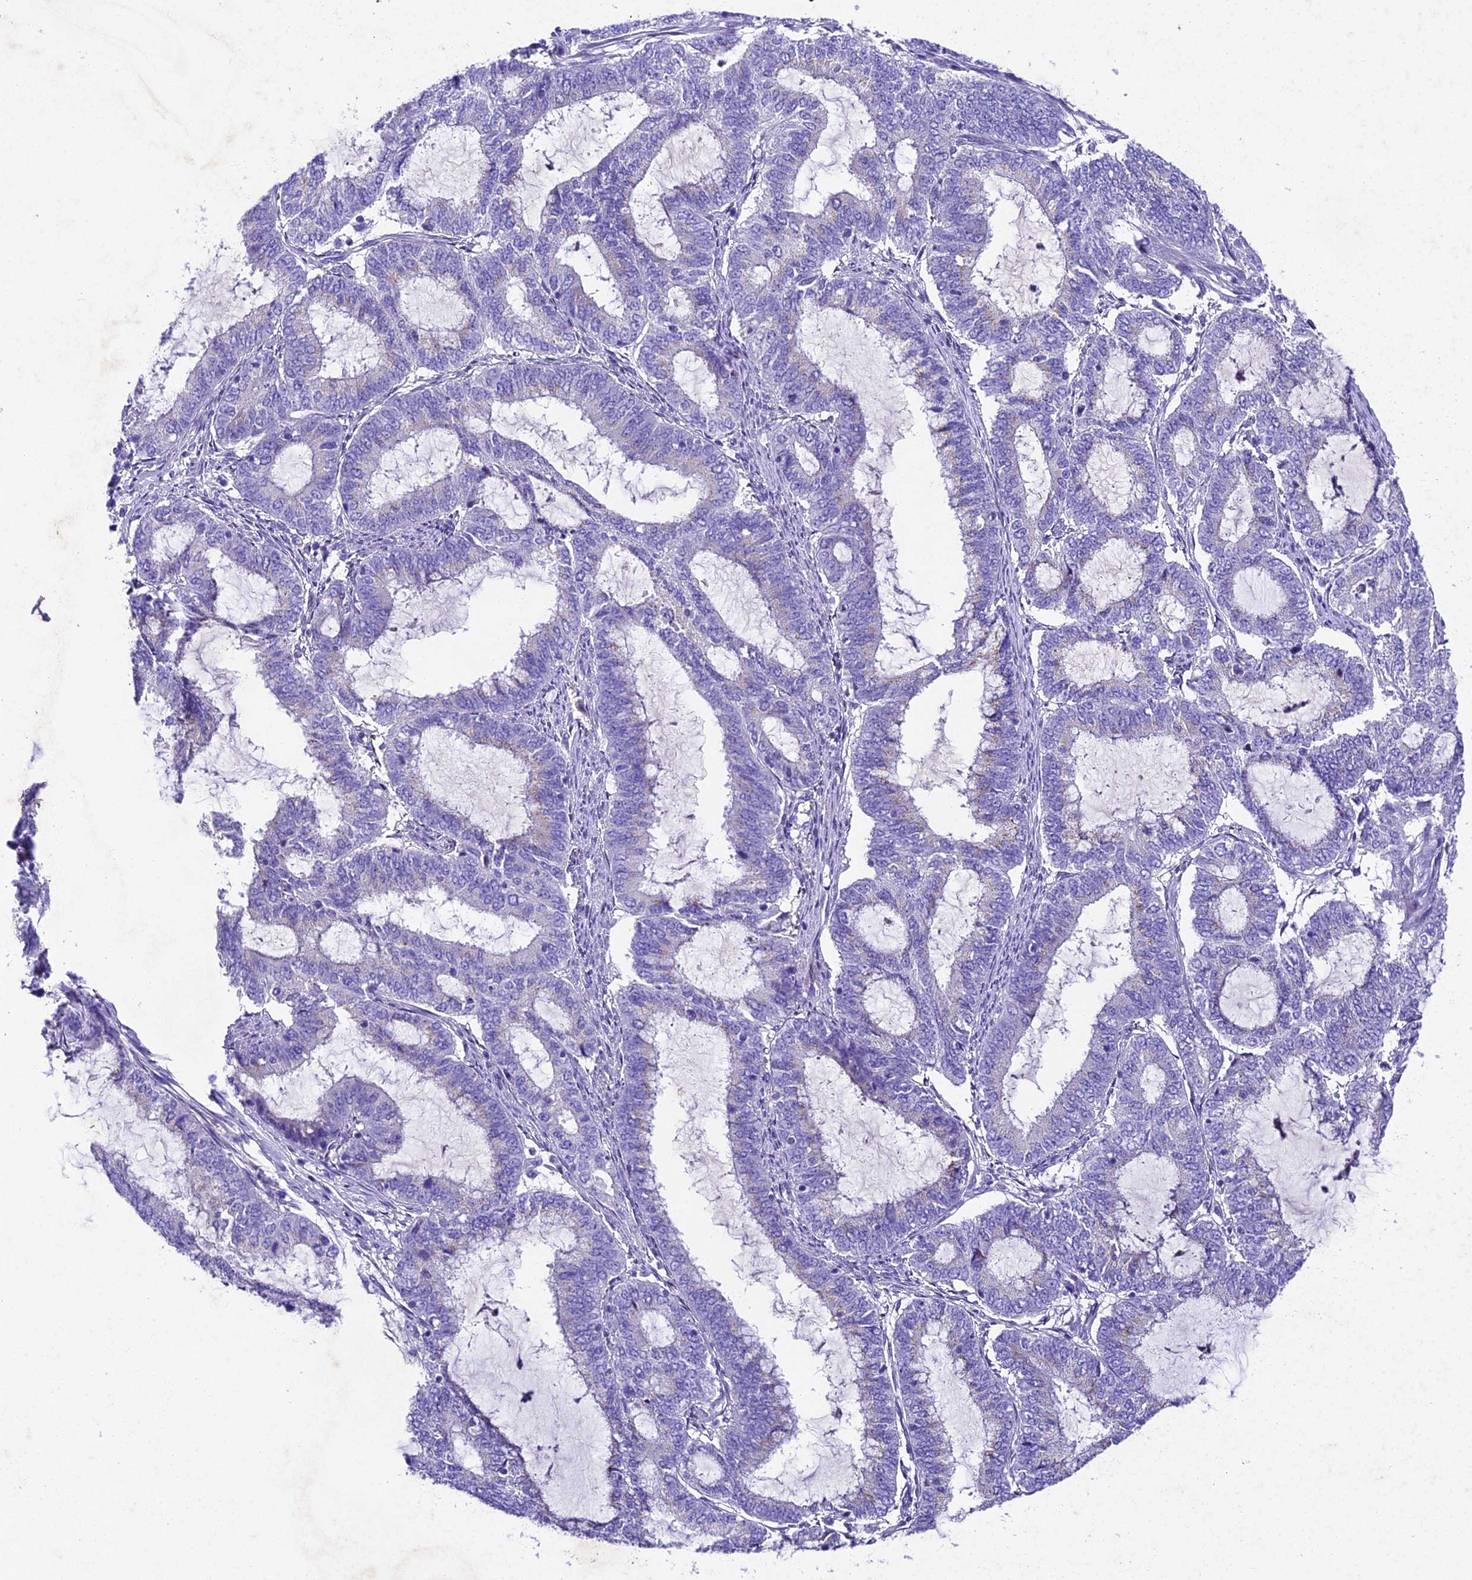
{"staining": {"intensity": "negative", "quantity": "none", "location": "none"}, "tissue": "endometrial cancer", "cell_type": "Tumor cells", "image_type": "cancer", "snomed": [{"axis": "morphology", "description": "Adenocarcinoma, NOS"}, {"axis": "topography", "description": "Endometrium"}], "caption": "Protein analysis of endometrial cancer (adenocarcinoma) displays no significant staining in tumor cells. (DAB (3,3'-diaminobenzidine) immunohistochemistry (IHC) with hematoxylin counter stain).", "gene": "IFT140", "patient": {"sex": "female", "age": 51}}